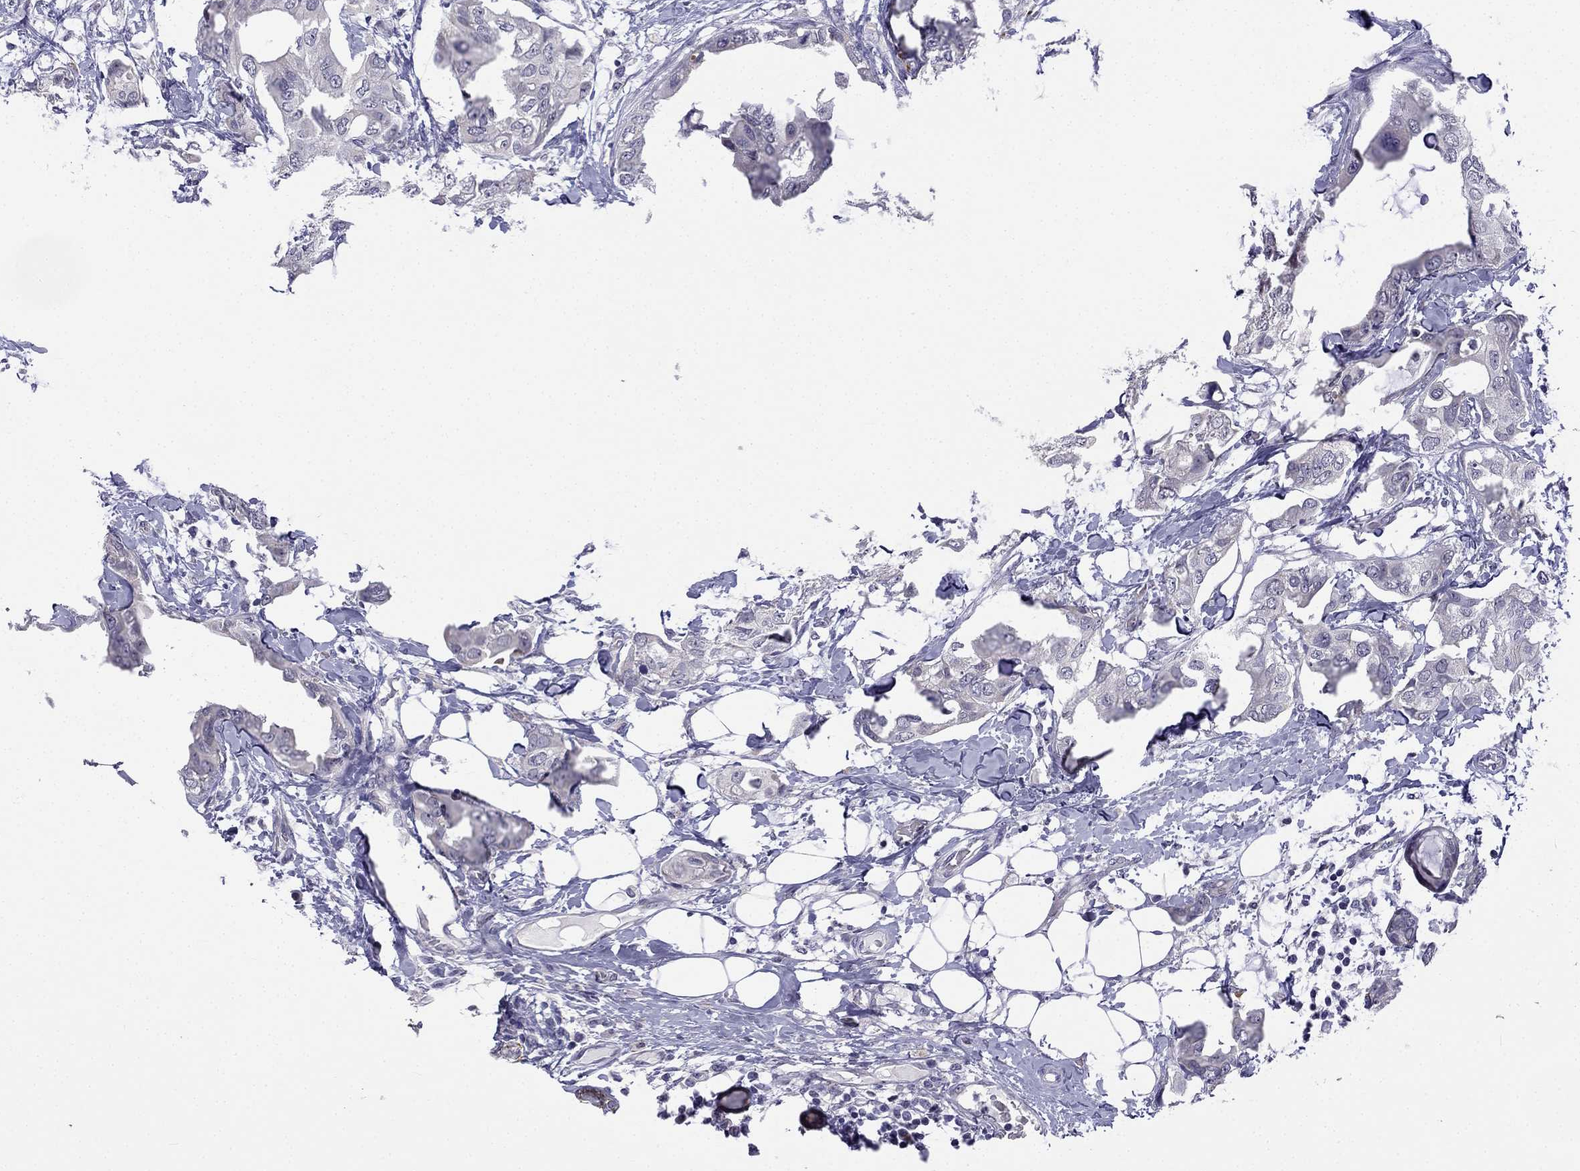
{"staining": {"intensity": "negative", "quantity": "none", "location": "none"}, "tissue": "breast cancer", "cell_type": "Tumor cells", "image_type": "cancer", "snomed": [{"axis": "morphology", "description": "Normal tissue, NOS"}, {"axis": "morphology", "description": "Duct carcinoma"}, {"axis": "topography", "description": "Breast"}], "caption": "Immunohistochemistry of infiltrating ductal carcinoma (breast) shows no staining in tumor cells. Brightfield microscopy of IHC stained with DAB (3,3'-diaminobenzidine) (brown) and hematoxylin (blue), captured at high magnification.", "gene": "C5orf49", "patient": {"sex": "female", "age": 40}}